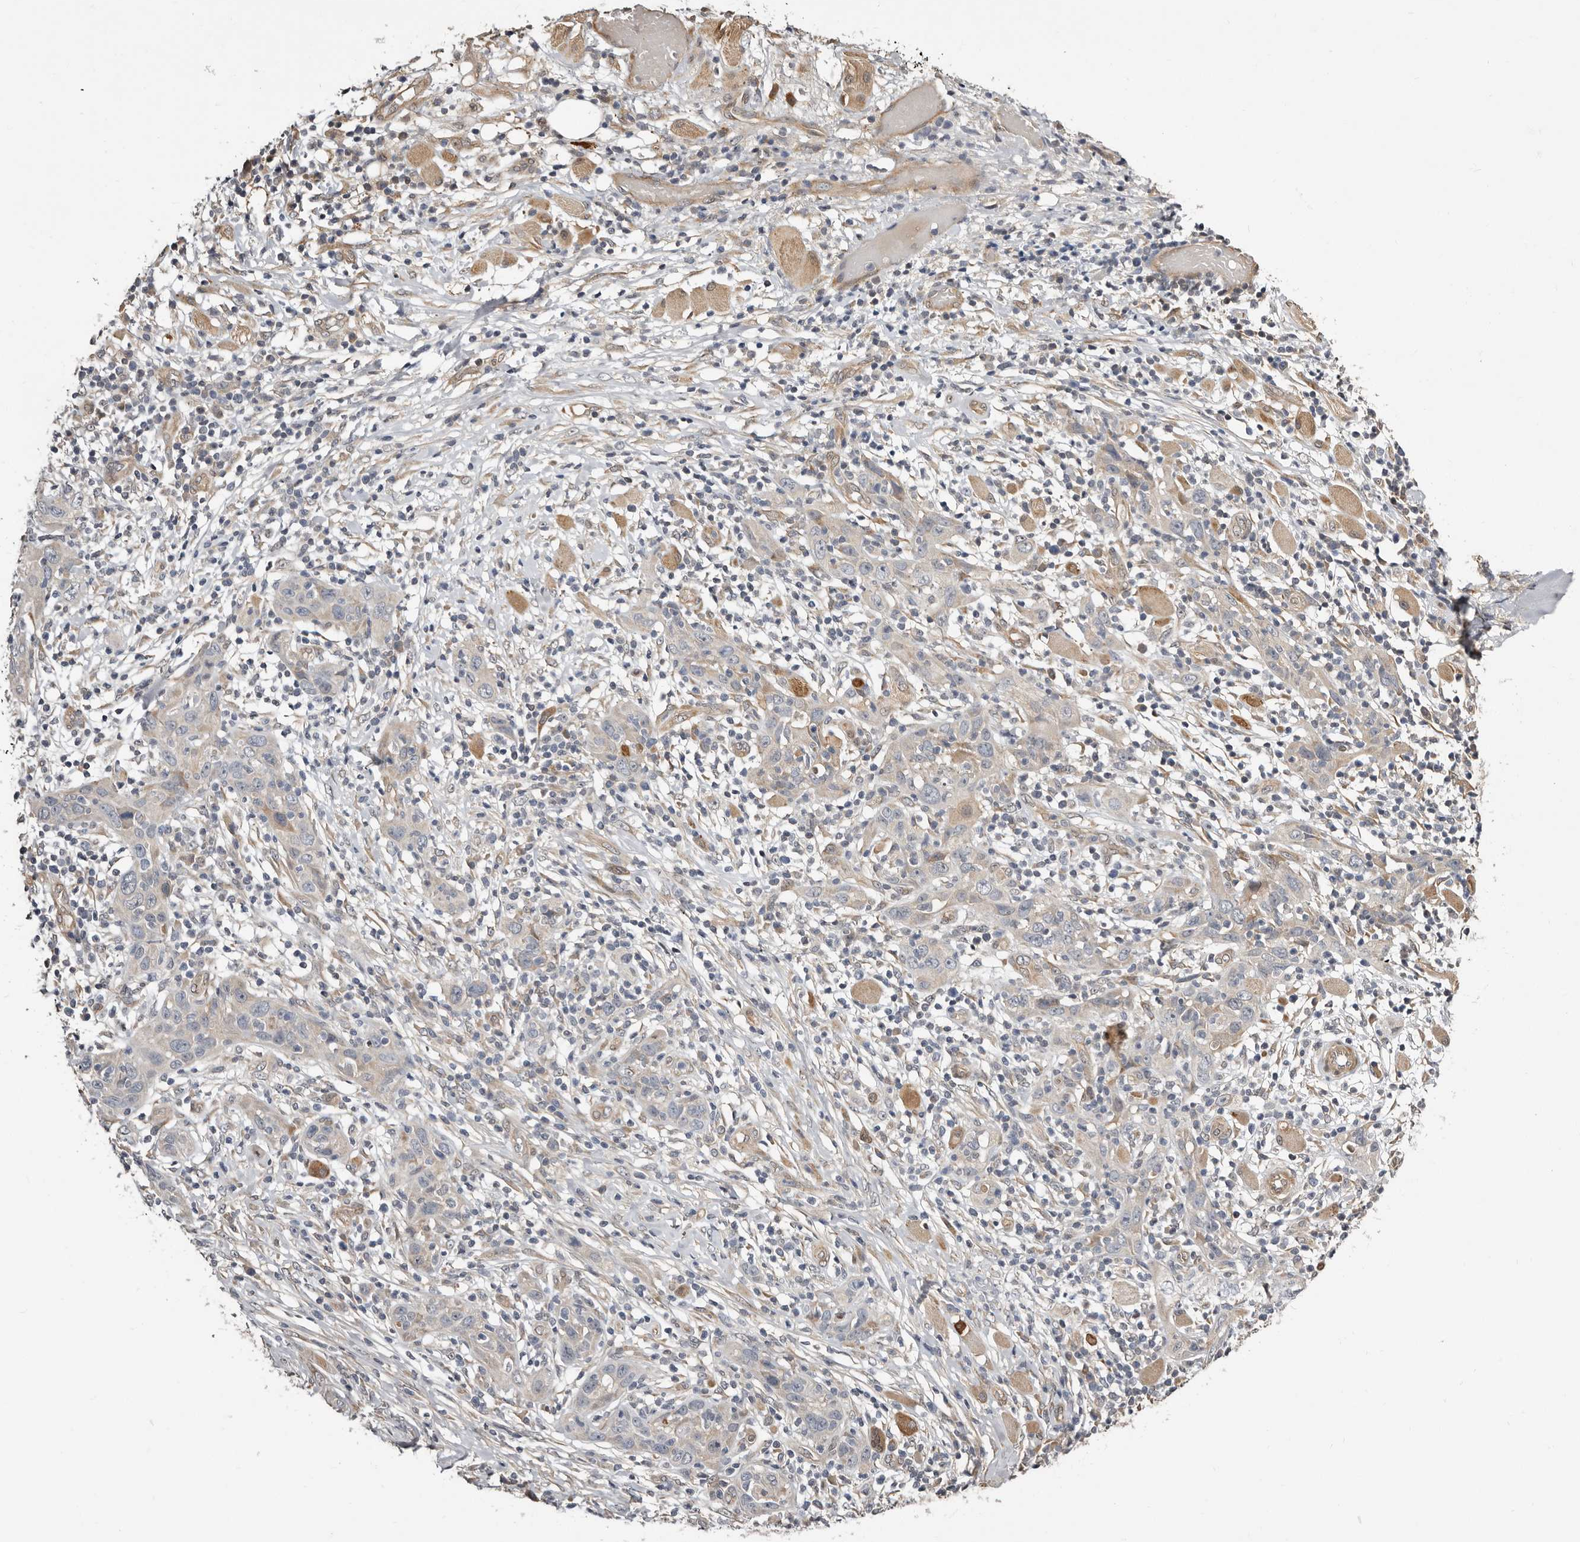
{"staining": {"intensity": "weak", "quantity": "25%-75%", "location": "cytoplasmic/membranous"}, "tissue": "skin cancer", "cell_type": "Tumor cells", "image_type": "cancer", "snomed": [{"axis": "morphology", "description": "Squamous cell carcinoma, NOS"}, {"axis": "topography", "description": "Skin"}], "caption": "Tumor cells demonstrate weak cytoplasmic/membranous staining in about 25%-75% of cells in skin cancer. Ihc stains the protein of interest in brown and the nuclei are stained blue.", "gene": "SBDS", "patient": {"sex": "female", "age": 88}}